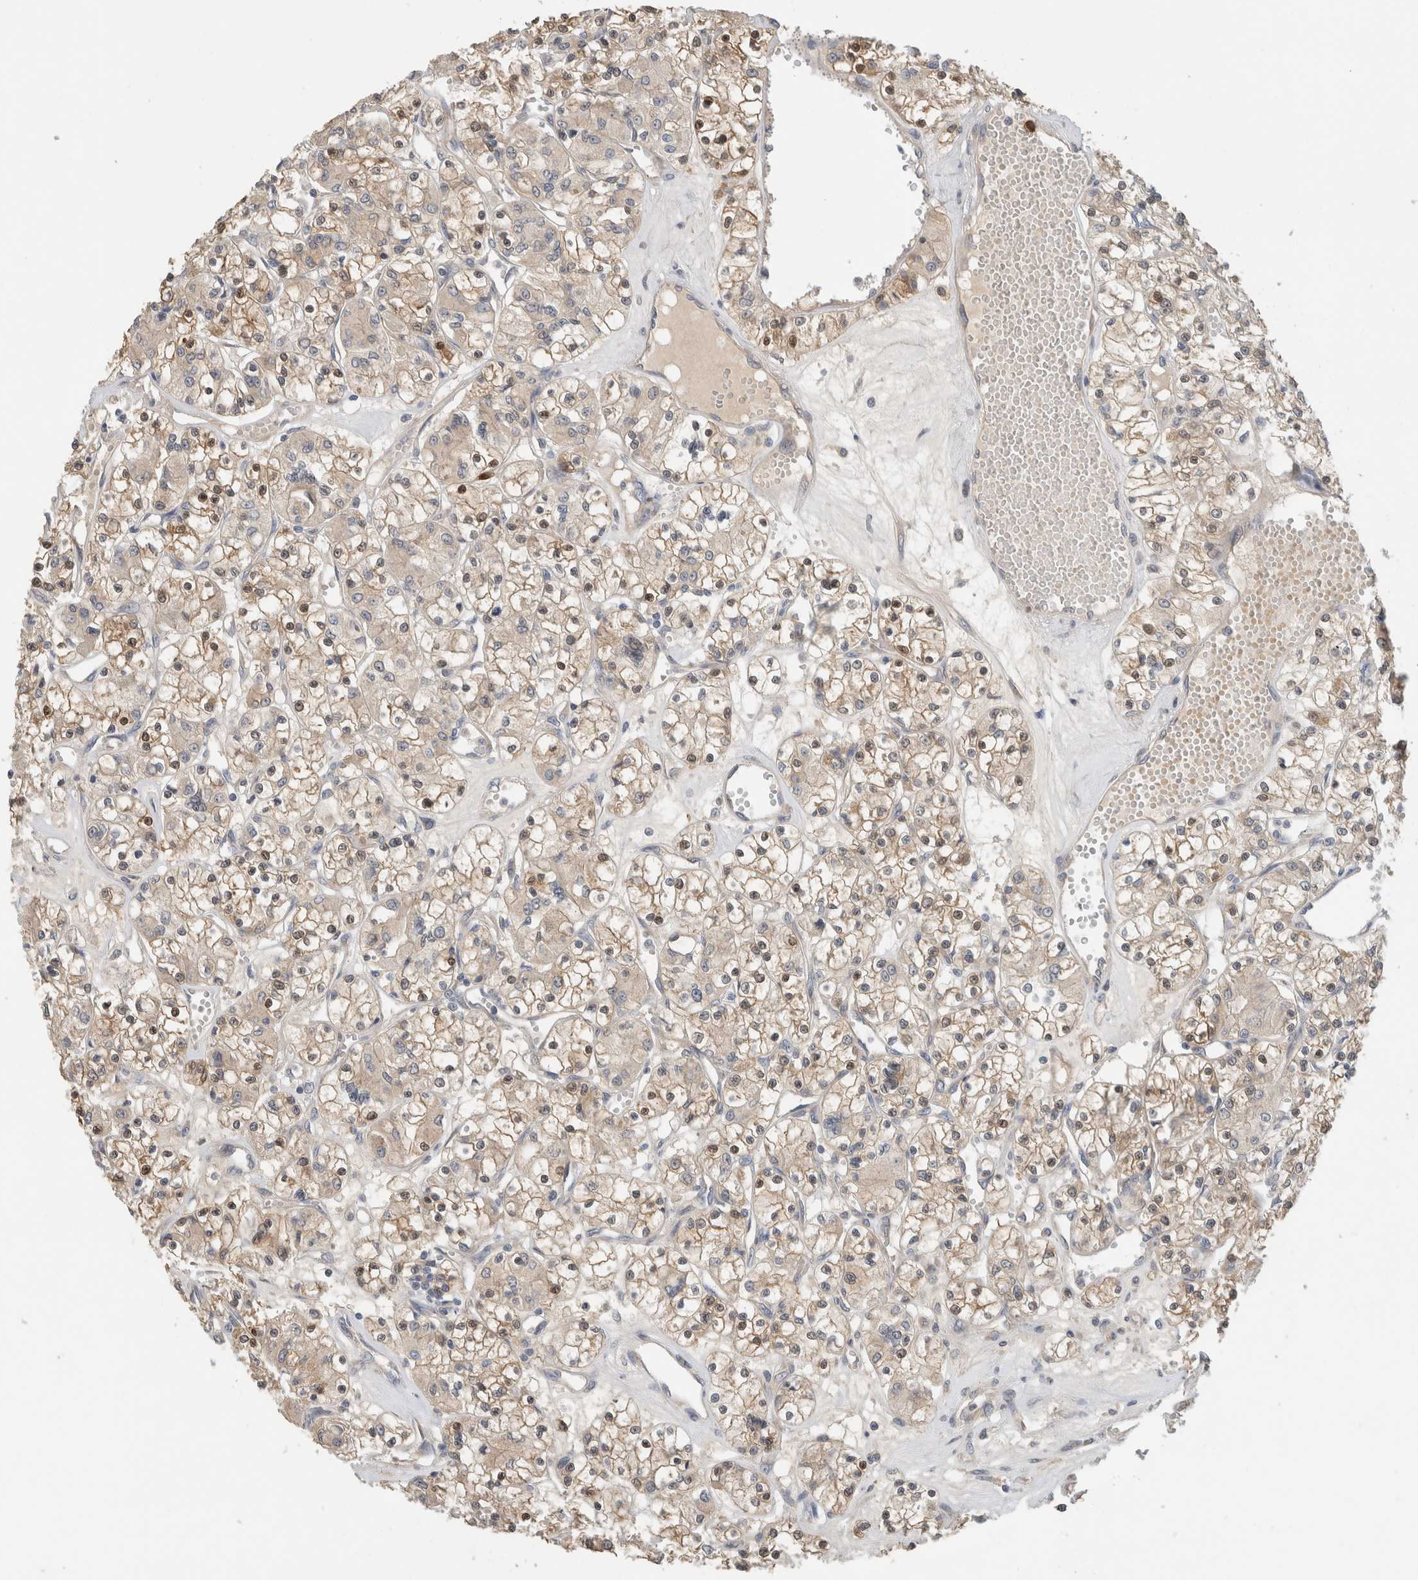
{"staining": {"intensity": "weak", "quantity": ">75%", "location": "cytoplasmic/membranous"}, "tissue": "renal cancer", "cell_type": "Tumor cells", "image_type": "cancer", "snomed": [{"axis": "morphology", "description": "Adenocarcinoma, NOS"}, {"axis": "topography", "description": "Kidney"}], "caption": "Immunohistochemistry staining of renal cancer, which exhibits low levels of weak cytoplasmic/membranous staining in approximately >75% of tumor cells indicating weak cytoplasmic/membranous protein positivity. The staining was performed using DAB (brown) for protein detection and nuclei were counterstained in hematoxylin (blue).", "gene": "PUM1", "patient": {"sex": "female", "age": 59}}